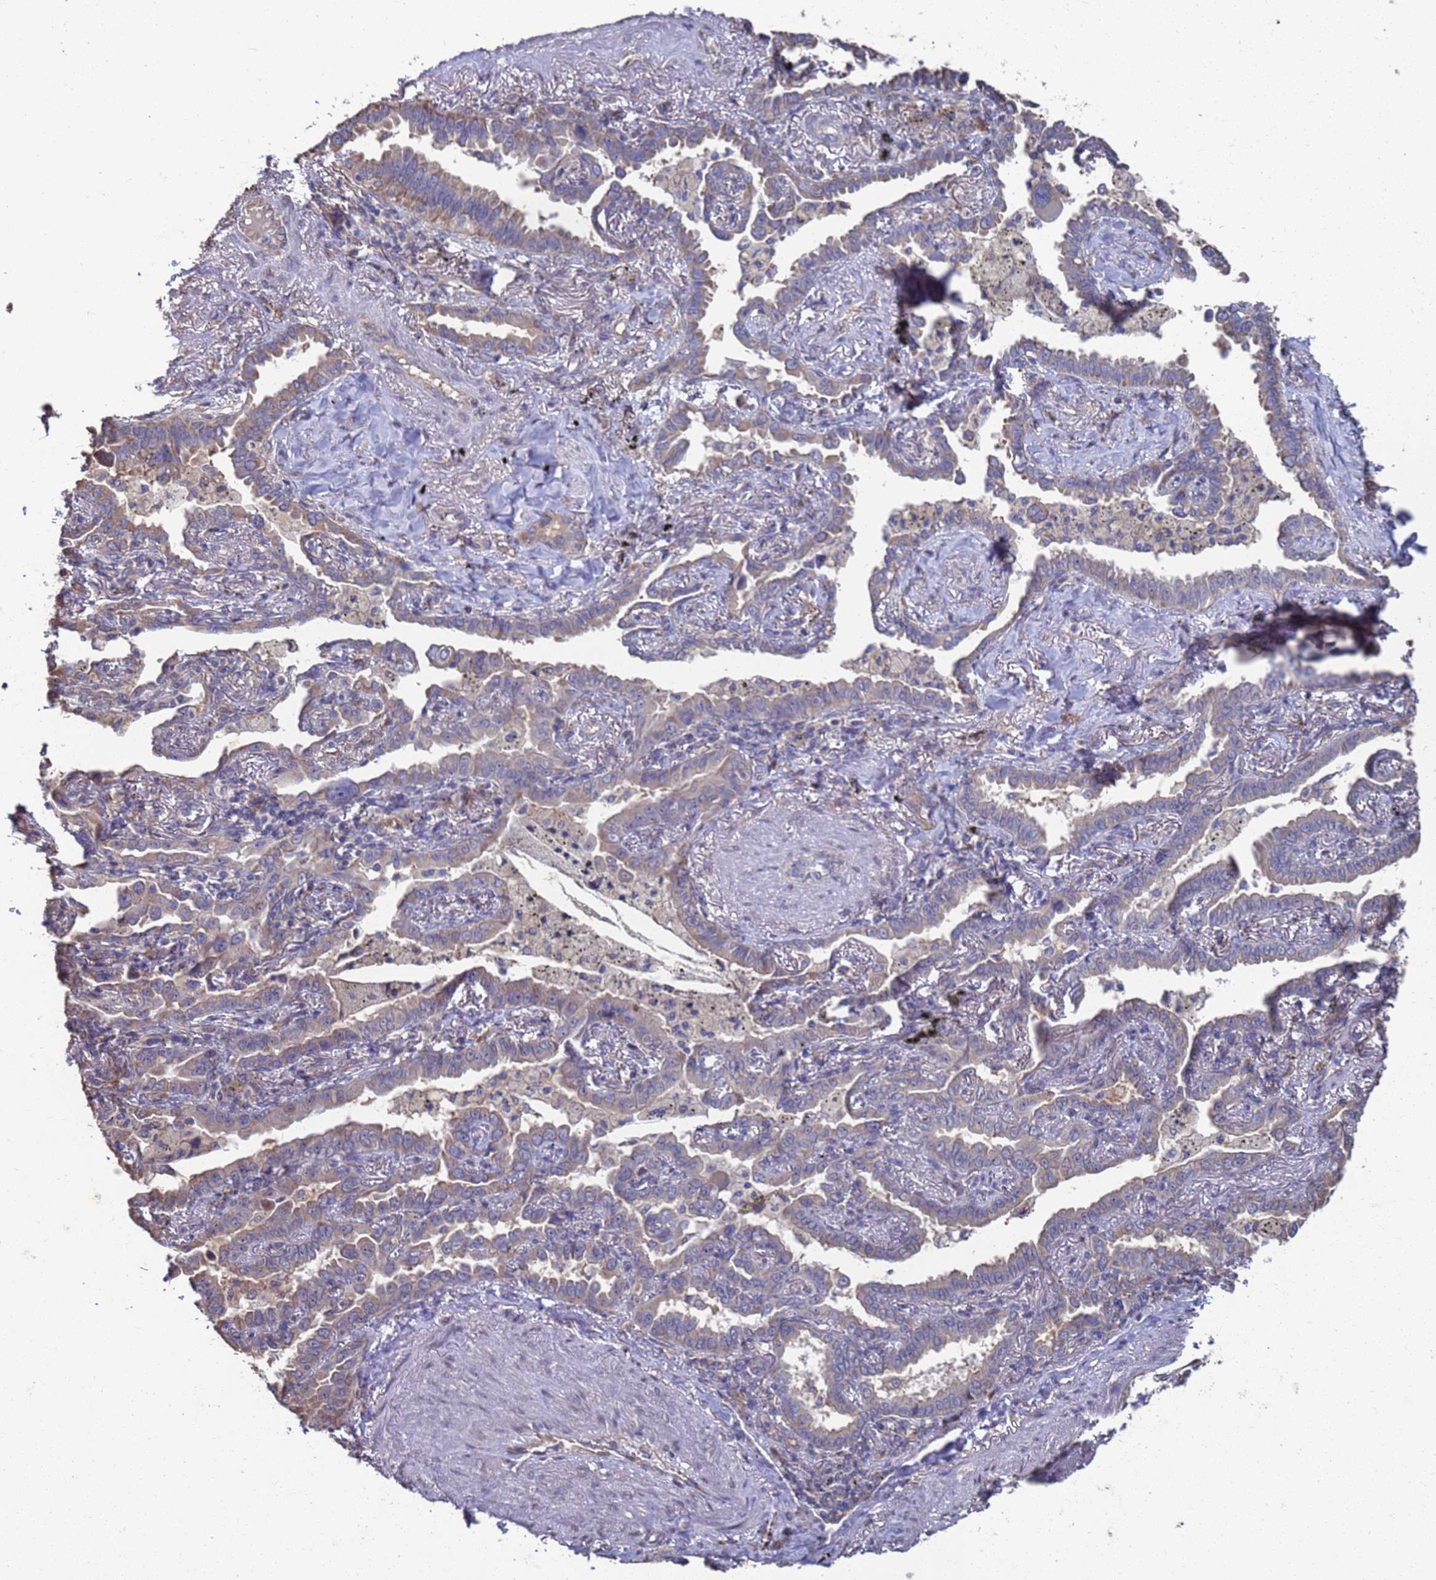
{"staining": {"intensity": "moderate", "quantity": "25%-75%", "location": "cytoplasmic/membranous"}, "tissue": "lung cancer", "cell_type": "Tumor cells", "image_type": "cancer", "snomed": [{"axis": "morphology", "description": "Adenocarcinoma, NOS"}, {"axis": "topography", "description": "Lung"}], "caption": "Protein expression analysis of human lung cancer reveals moderate cytoplasmic/membranous staining in approximately 25%-75% of tumor cells. The protein of interest is shown in brown color, while the nuclei are stained blue.", "gene": "CFAP119", "patient": {"sex": "male", "age": 67}}